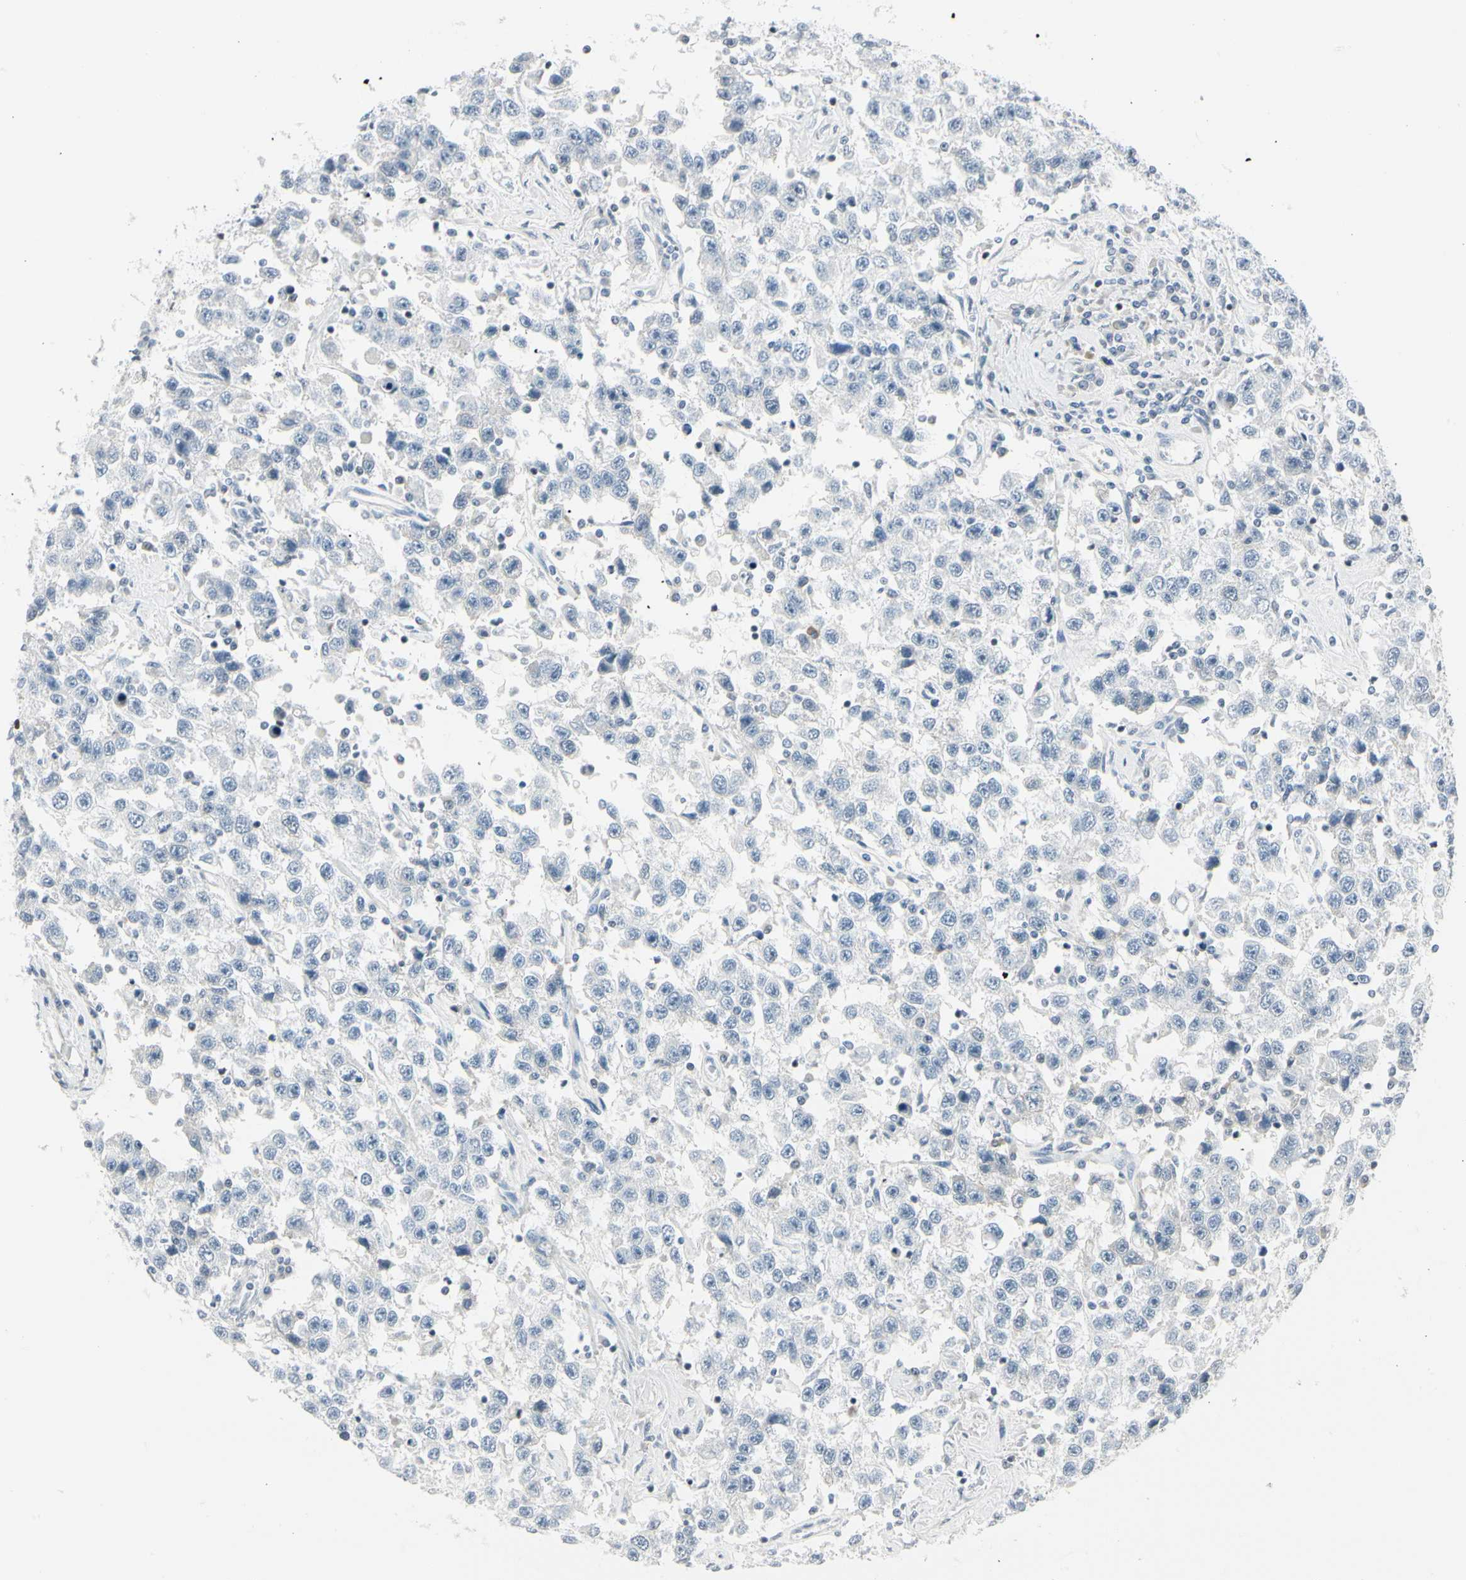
{"staining": {"intensity": "negative", "quantity": "none", "location": "none"}, "tissue": "testis cancer", "cell_type": "Tumor cells", "image_type": "cancer", "snomed": [{"axis": "morphology", "description": "Seminoma, NOS"}, {"axis": "topography", "description": "Testis"}], "caption": "DAB immunohistochemical staining of testis cancer (seminoma) displays no significant staining in tumor cells. (Brightfield microscopy of DAB (3,3'-diaminobenzidine) IHC at high magnification).", "gene": "ZBTB7B", "patient": {"sex": "male", "age": 41}}